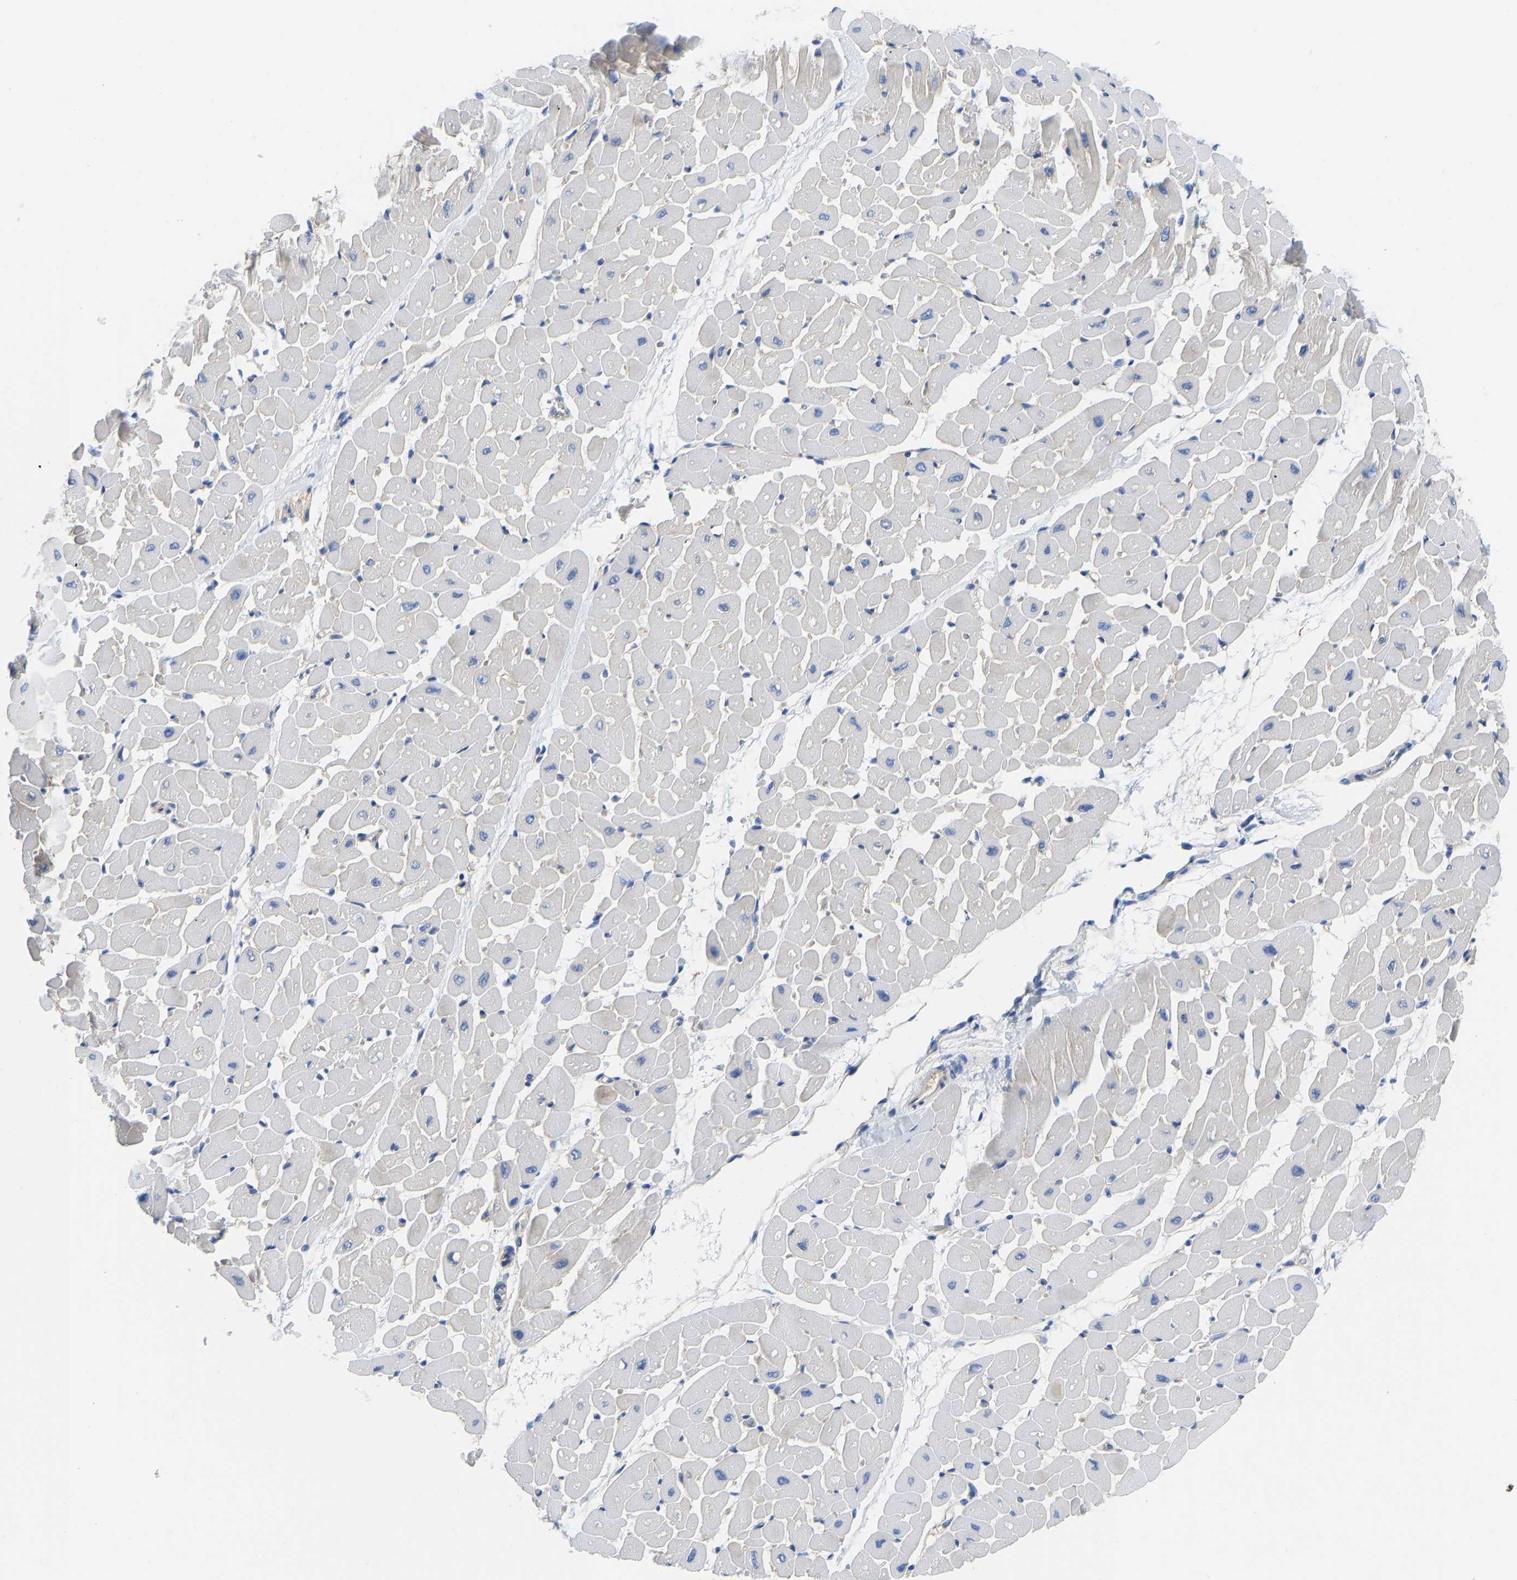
{"staining": {"intensity": "negative", "quantity": "none", "location": "none"}, "tissue": "heart muscle", "cell_type": "Cardiomyocytes", "image_type": "normal", "snomed": [{"axis": "morphology", "description": "Normal tissue, NOS"}, {"axis": "topography", "description": "Heart"}], "caption": "Heart muscle stained for a protein using immunohistochemistry reveals no expression cardiomyocytes.", "gene": "CHAD", "patient": {"sex": "male", "age": 45}}